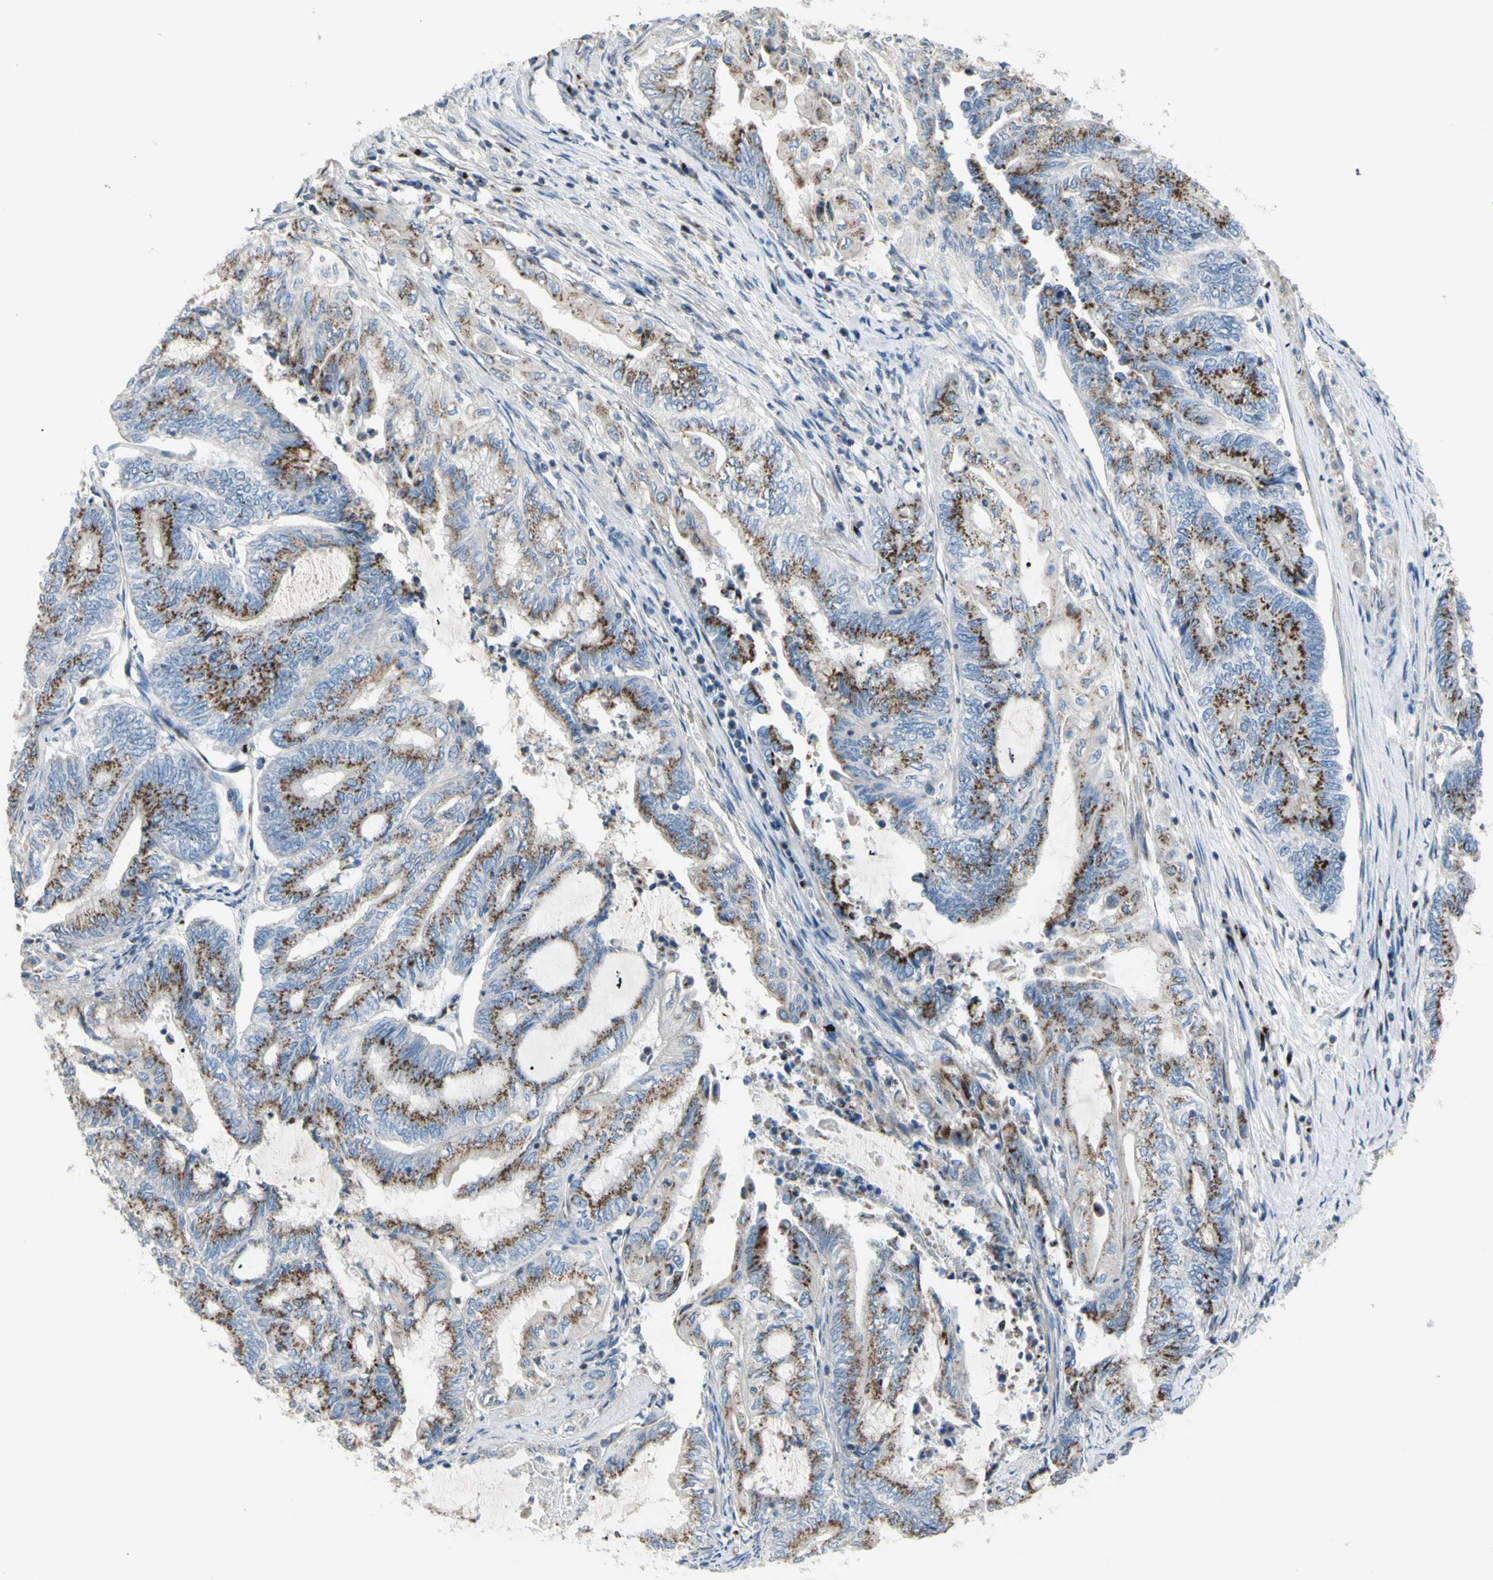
{"staining": {"intensity": "moderate", "quantity": ">75%", "location": "cytoplasmic/membranous"}, "tissue": "endometrial cancer", "cell_type": "Tumor cells", "image_type": "cancer", "snomed": [{"axis": "morphology", "description": "Adenocarcinoma, NOS"}, {"axis": "topography", "description": "Uterus"}, {"axis": "topography", "description": "Endometrium"}], "caption": "Immunohistochemical staining of endometrial cancer (adenocarcinoma) displays medium levels of moderate cytoplasmic/membranous staining in approximately >75% of tumor cells.", "gene": "B4GALT3", "patient": {"sex": "female", "age": 70}}